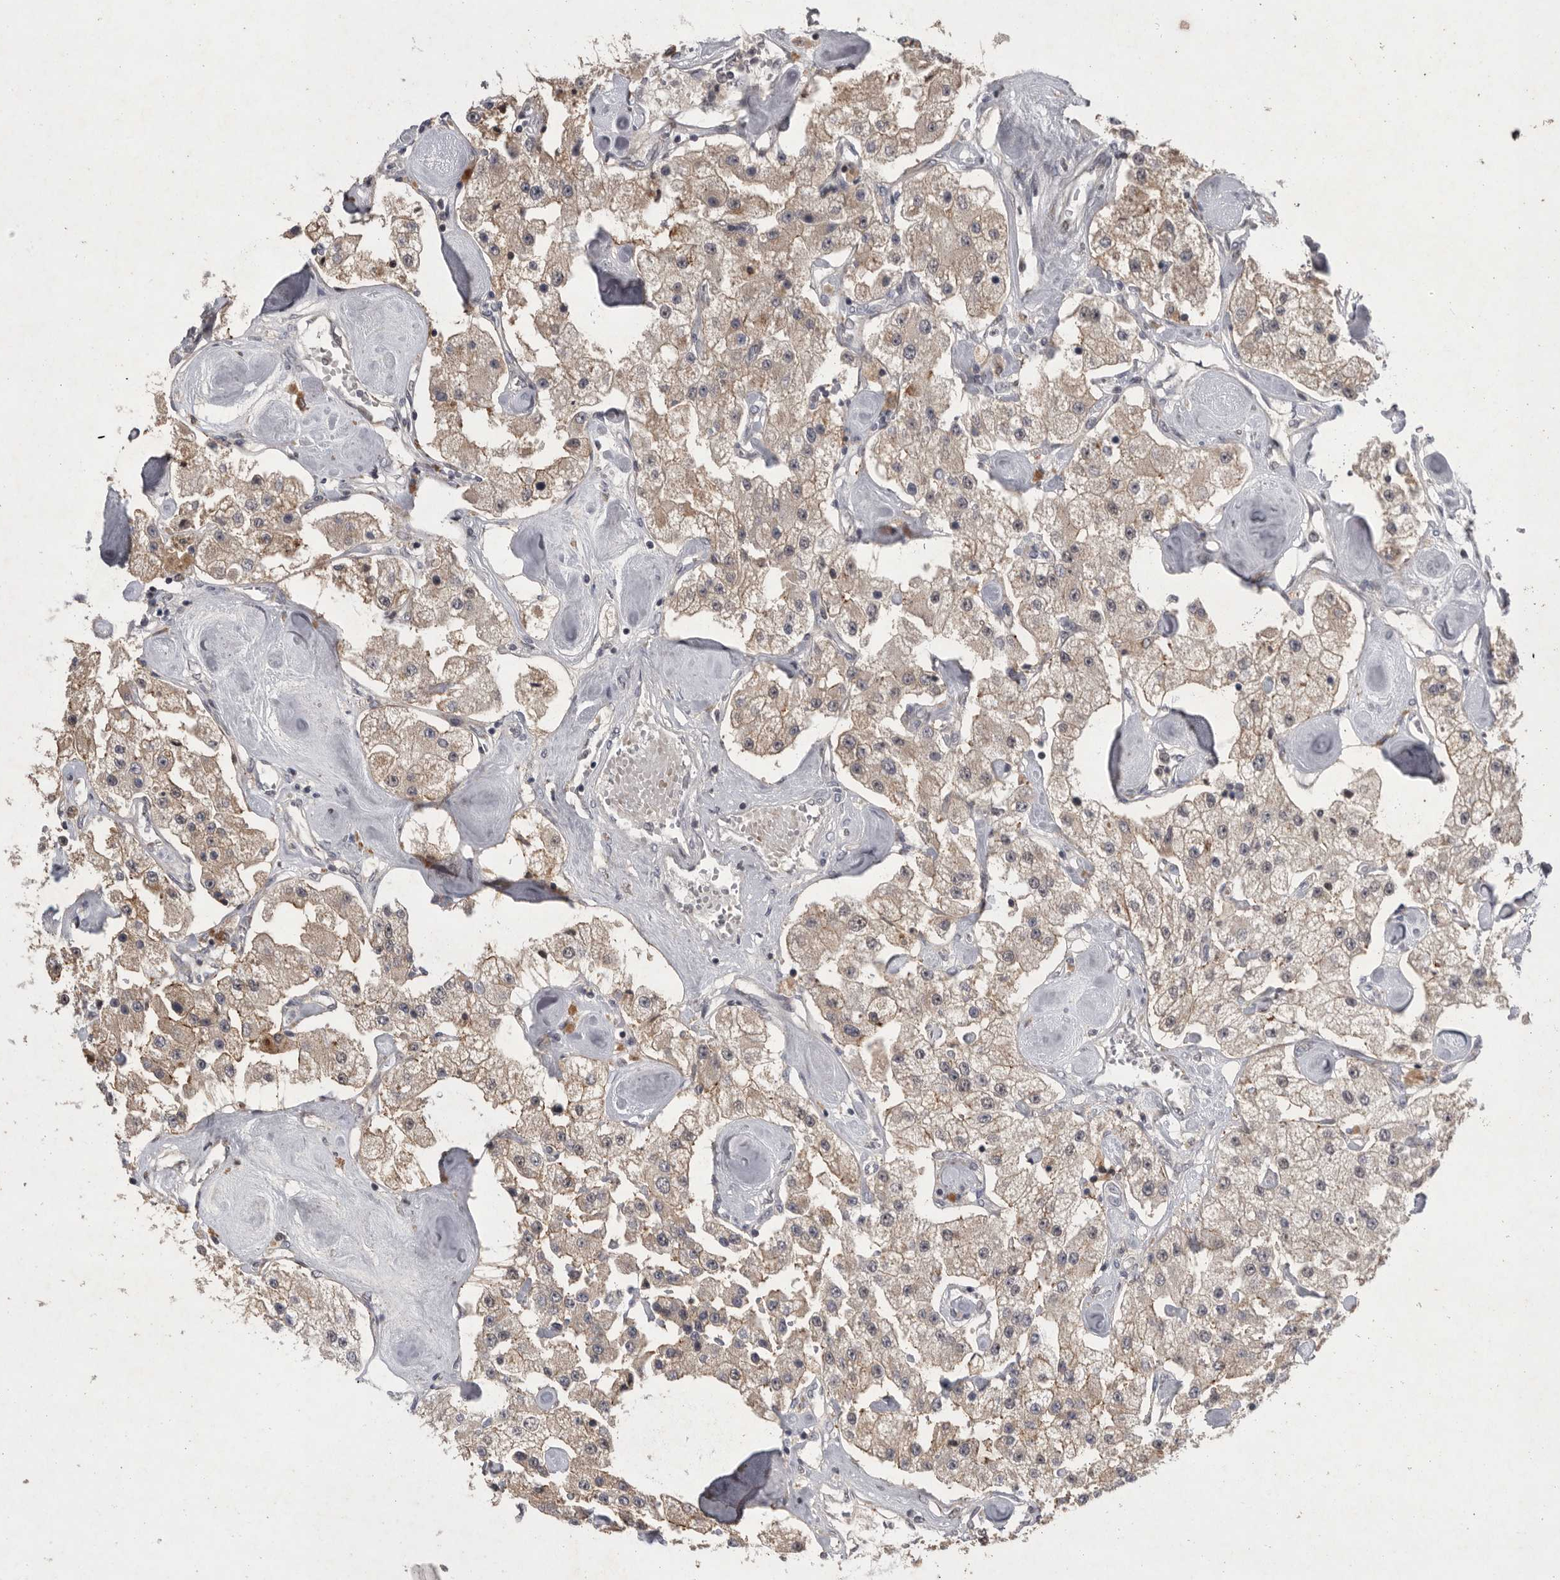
{"staining": {"intensity": "weak", "quantity": "25%-75%", "location": "cytoplasmic/membranous"}, "tissue": "carcinoid", "cell_type": "Tumor cells", "image_type": "cancer", "snomed": [{"axis": "morphology", "description": "Carcinoid, malignant, NOS"}, {"axis": "topography", "description": "Pancreas"}], "caption": "This image reveals IHC staining of human carcinoid (malignant), with low weak cytoplasmic/membranous staining in approximately 25%-75% of tumor cells.", "gene": "MAN2A1", "patient": {"sex": "male", "age": 41}}